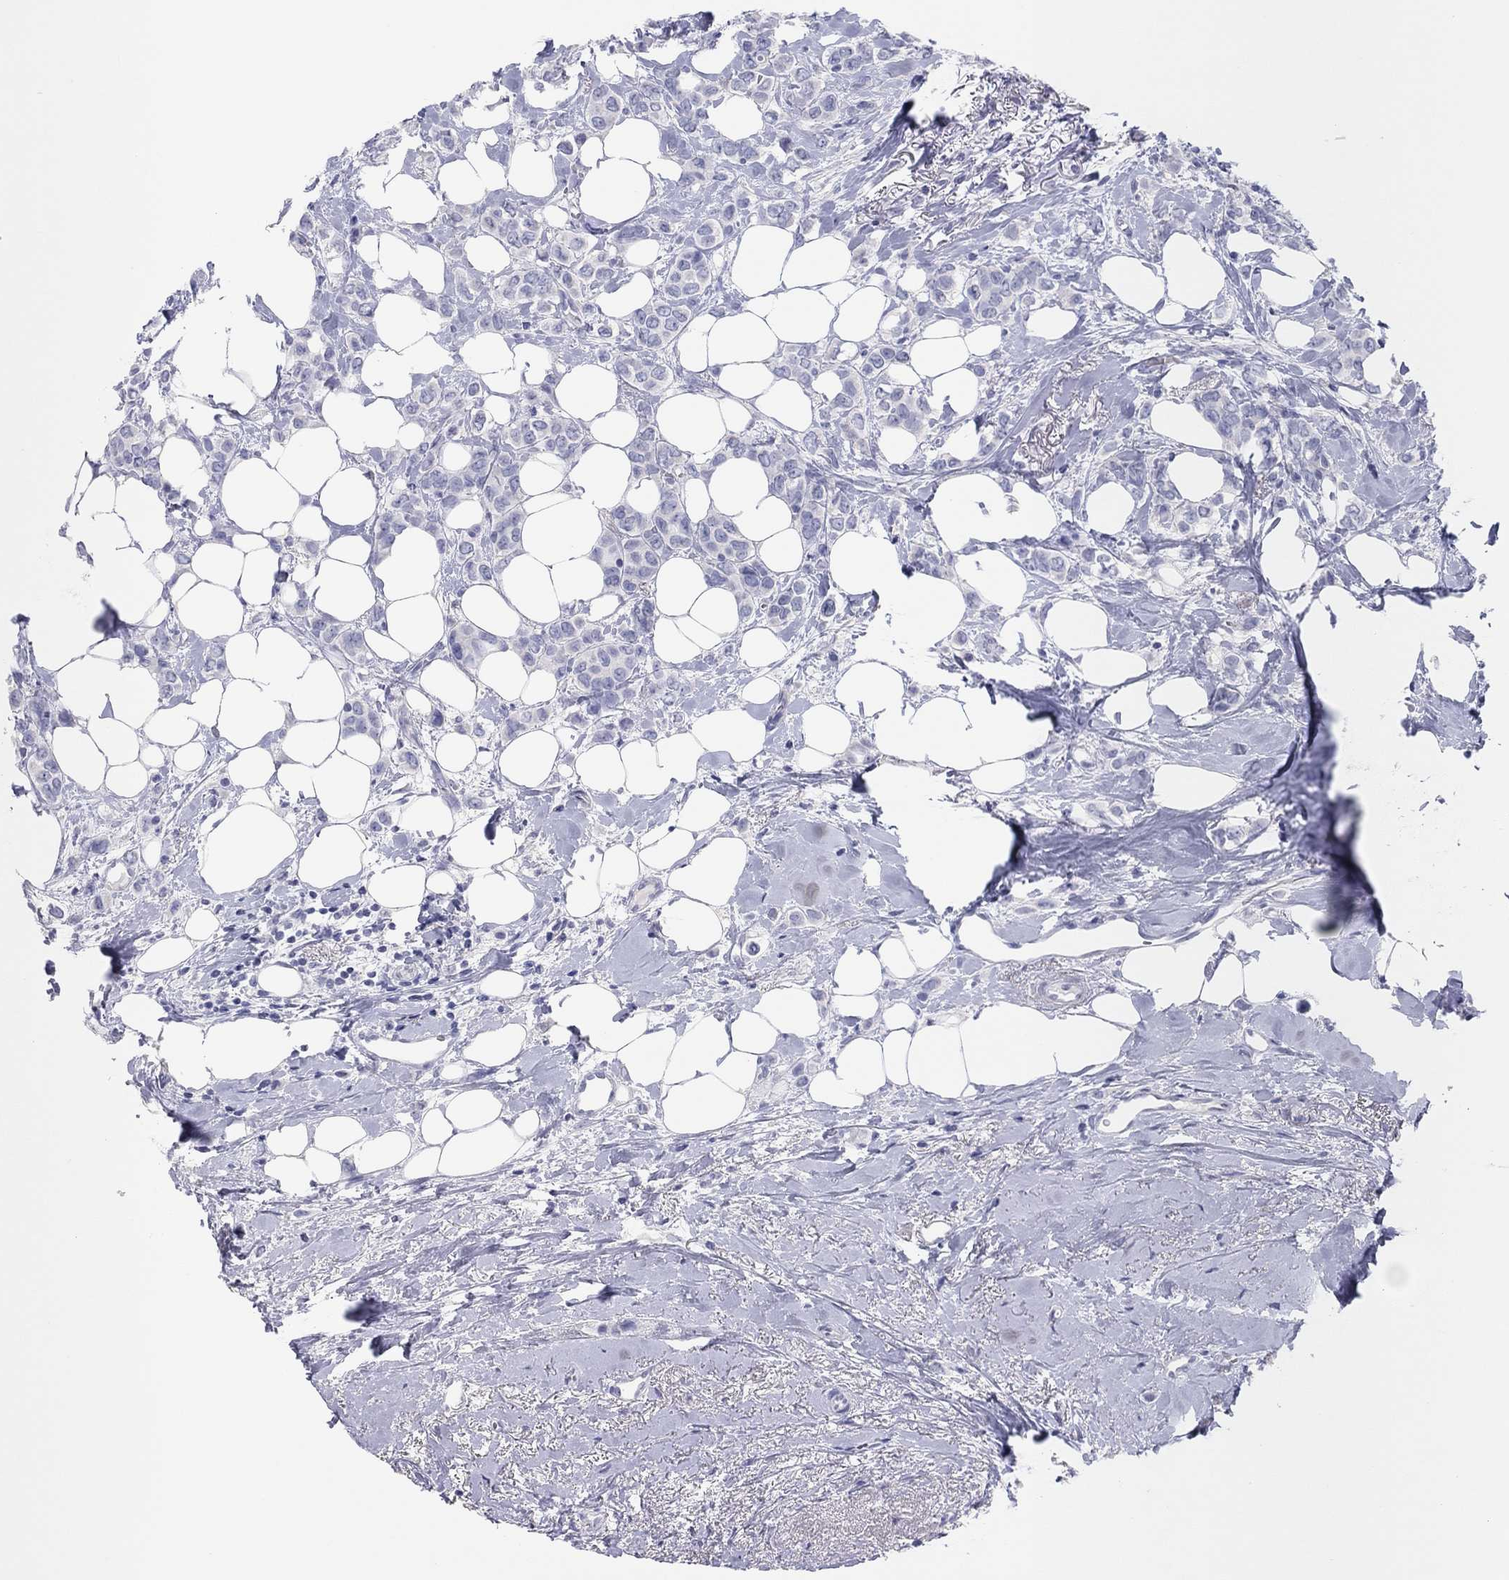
{"staining": {"intensity": "negative", "quantity": "none", "location": "none"}, "tissue": "breast cancer", "cell_type": "Tumor cells", "image_type": "cancer", "snomed": [{"axis": "morphology", "description": "Lobular carcinoma"}, {"axis": "topography", "description": "Breast"}], "caption": "DAB (3,3'-diaminobenzidine) immunohistochemical staining of human breast cancer (lobular carcinoma) demonstrates no significant staining in tumor cells.", "gene": "CPNE6", "patient": {"sex": "female", "age": 66}}